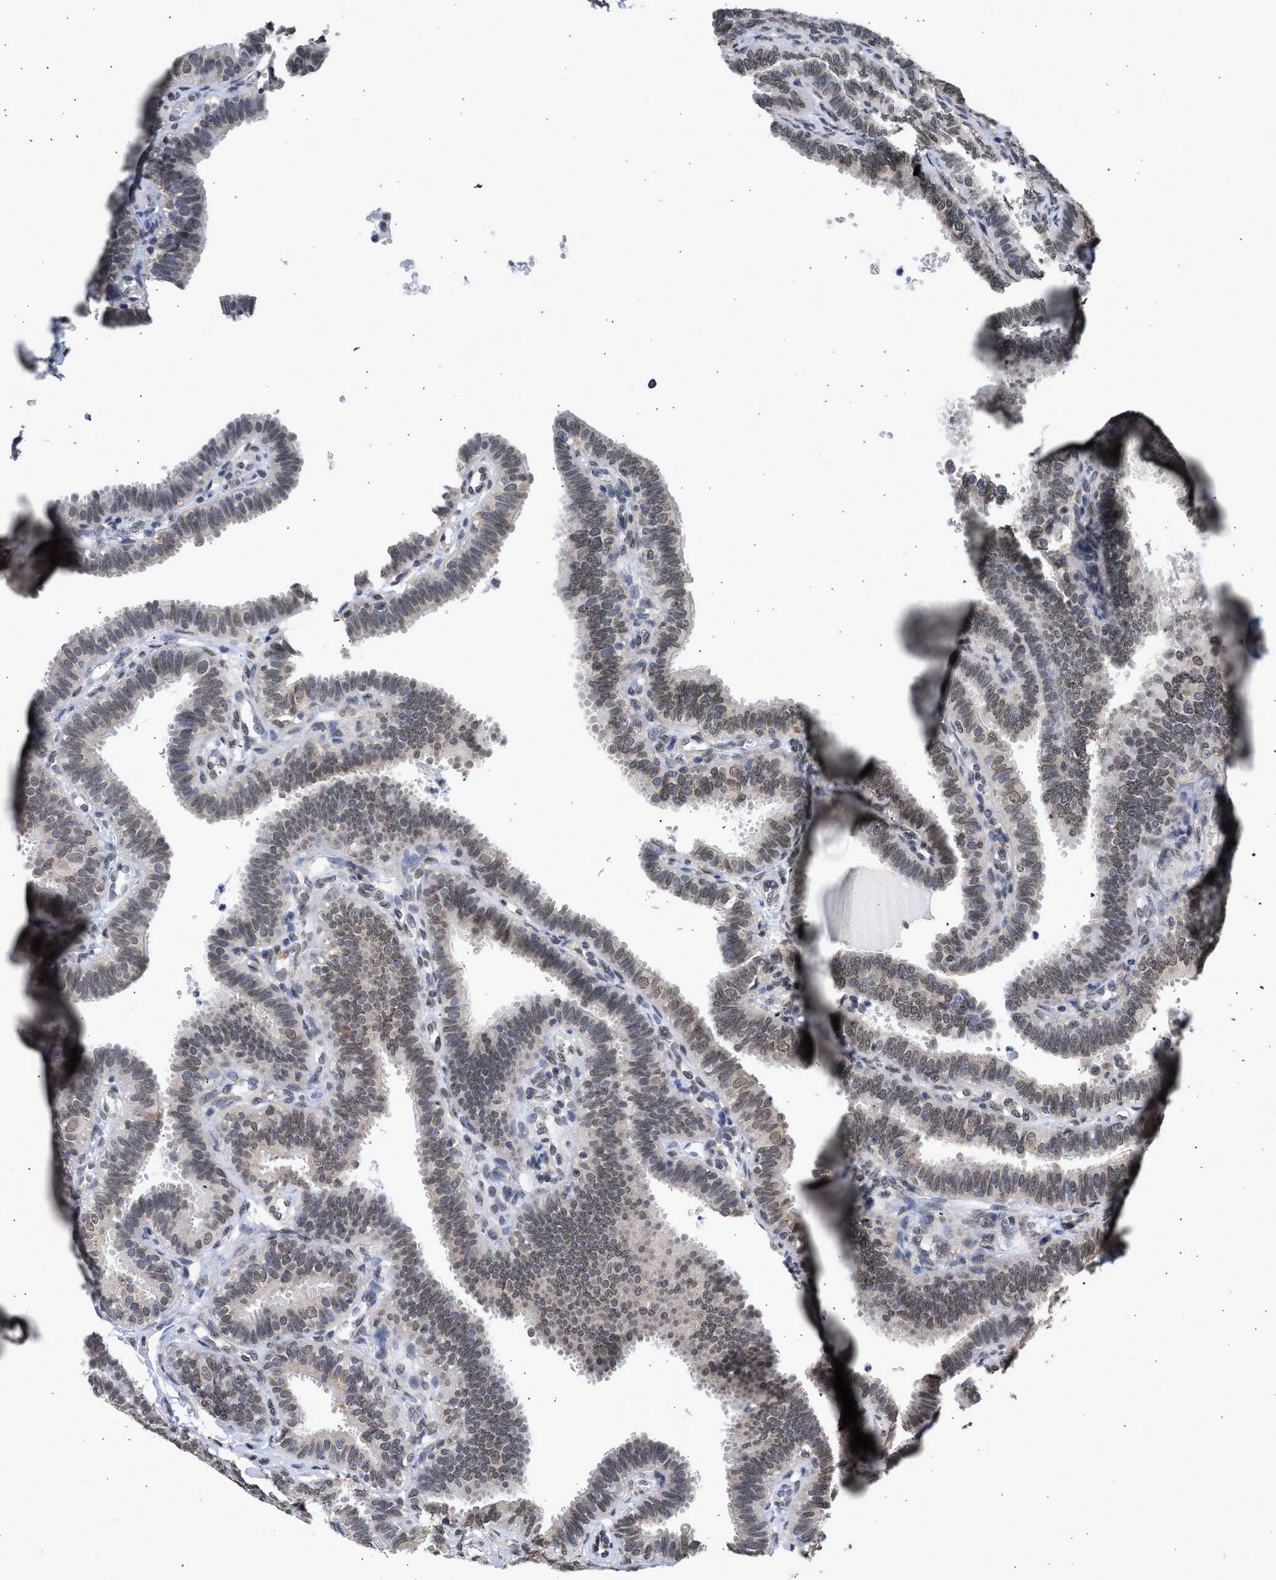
{"staining": {"intensity": "negative", "quantity": "none", "location": "none"}, "tissue": "fallopian tube", "cell_type": "Glandular cells", "image_type": "normal", "snomed": [{"axis": "morphology", "description": "Normal tissue, NOS"}, {"axis": "topography", "description": "Fallopian tube"}, {"axis": "topography", "description": "Placenta"}], "caption": "A high-resolution photomicrograph shows IHC staining of benign fallopian tube, which exhibits no significant positivity in glandular cells.", "gene": "NUP35", "patient": {"sex": "female", "age": 34}}